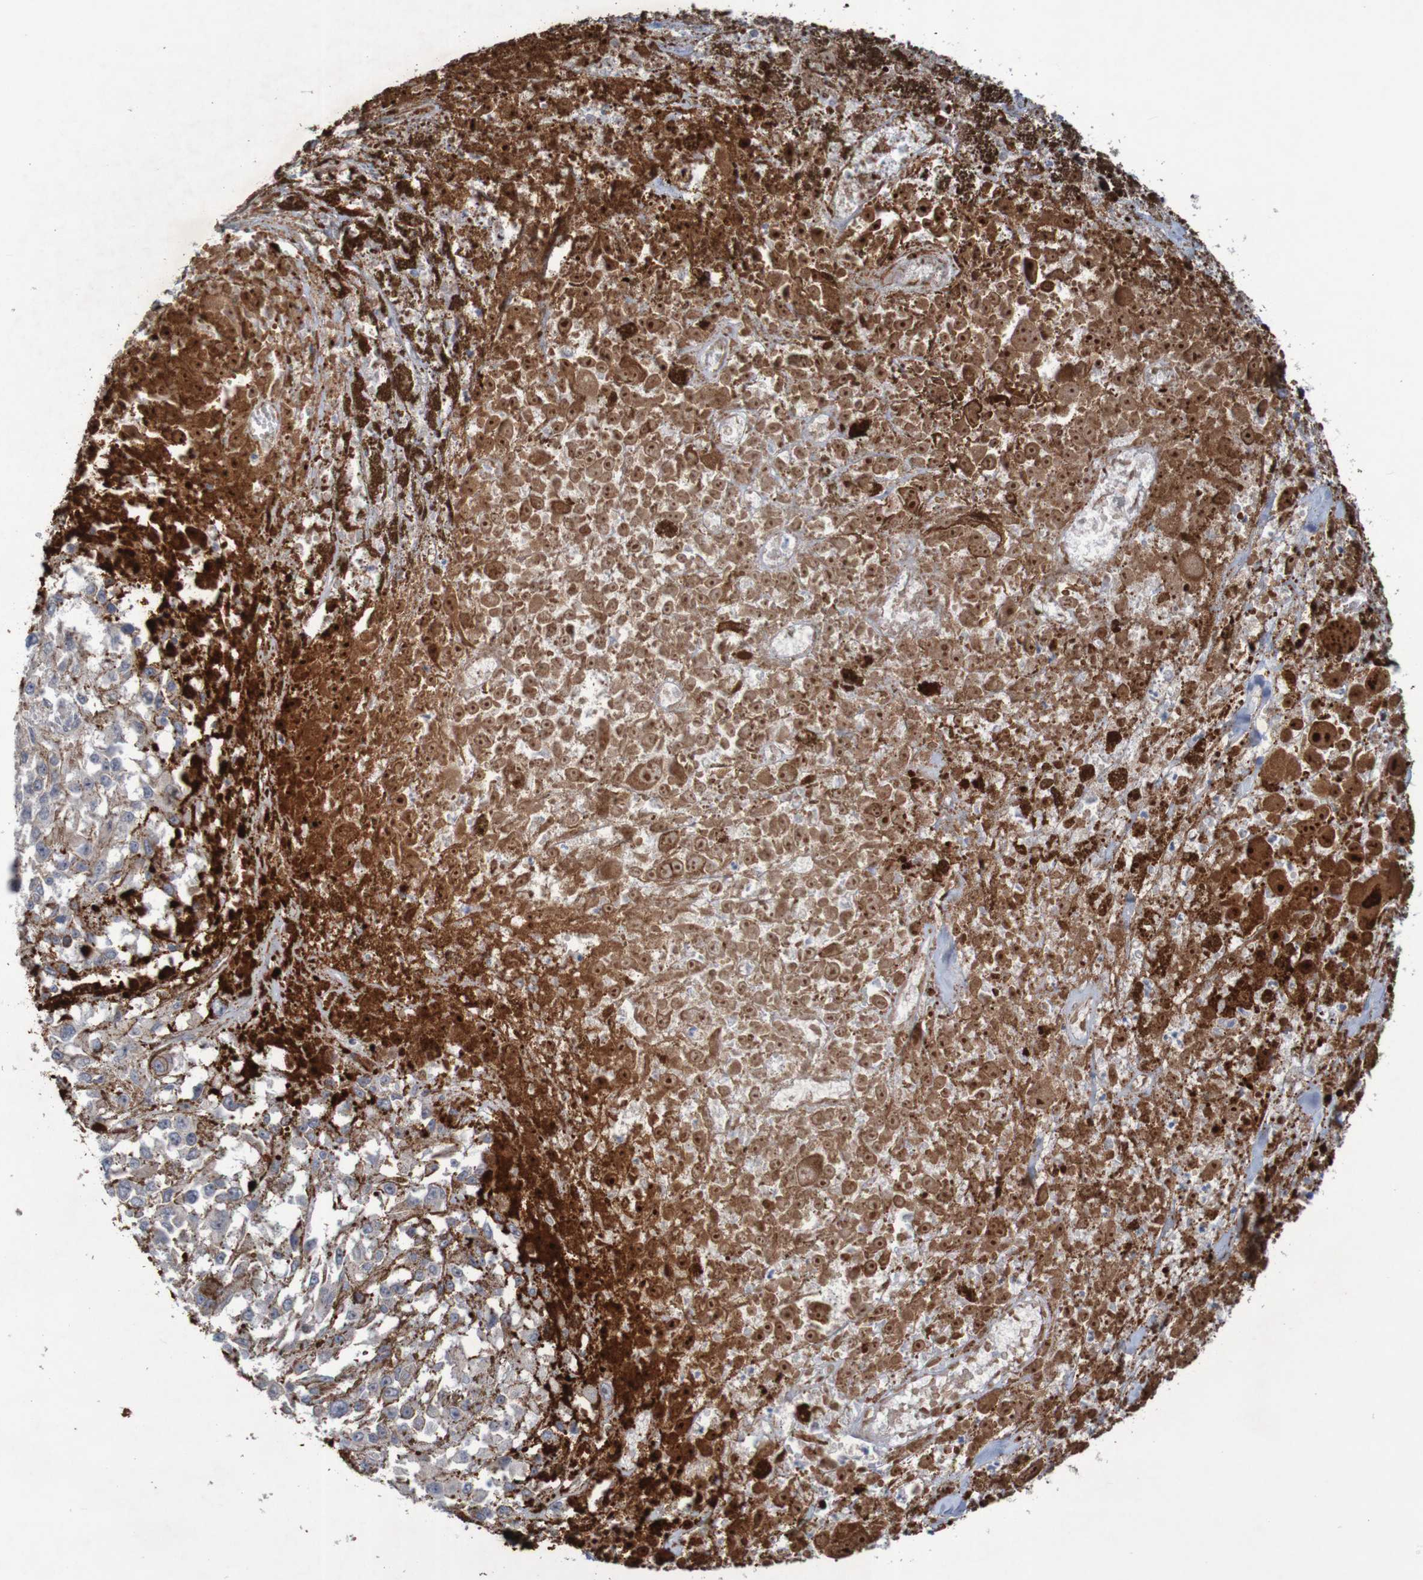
{"staining": {"intensity": "strong", "quantity": "<25%", "location": "cytoplasmic/membranous,nuclear"}, "tissue": "melanoma", "cell_type": "Tumor cells", "image_type": "cancer", "snomed": [{"axis": "morphology", "description": "Malignant melanoma, Metastatic site"}, {"axis": "topography", "description": "Lymph node"}], "caption": "This photomicrograph reveals IHC staining of malignant melanoma (metastatic site), with medium strong cytoplasmic/membranous and nuclear positivity in about <25% of tumor cells.", "gene": "ANGPT4", "patient": {"sex": "male", "age": 59}}